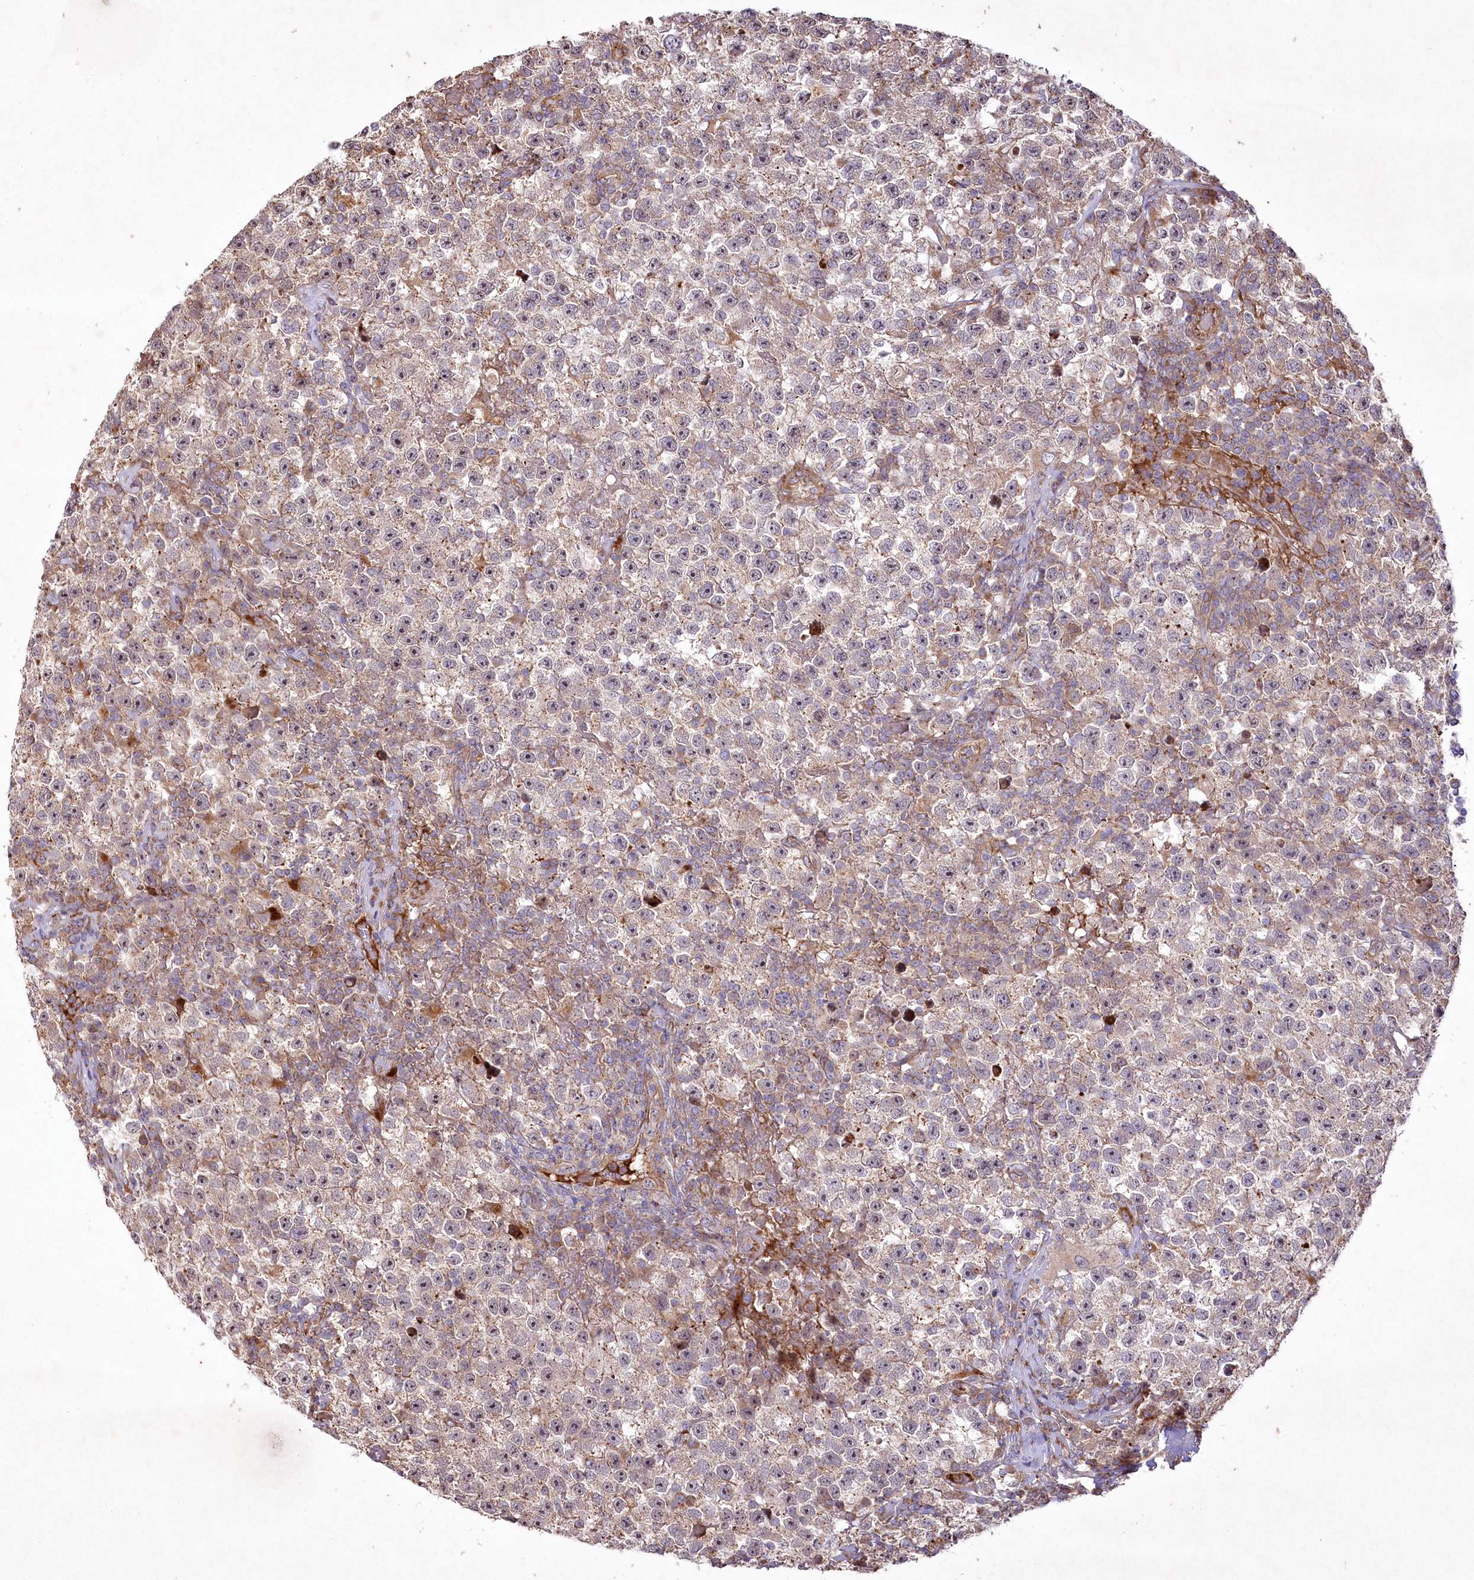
{"staining": {"intensity": "weak", "quantity": ">75%", "location": "cytoplasmic/membranous"}, "tissue": "testis cancer", "cell_type": "Tumor cells", "image_type": "cancer", "snomed": [{"axis": "morphology", "description": "Seminoma, NOS"}, {"axis": "topography", "description": "Testis"}], "caption": "This histopathology image reveals immunohistochemistry (IHC) staining of testis seminoma, with low weak cytoplasmic/membranous positivity in approximately >75% of tumor cells.", "gene": "PSTK", "patient": {"sex": "male", "age": 22}}